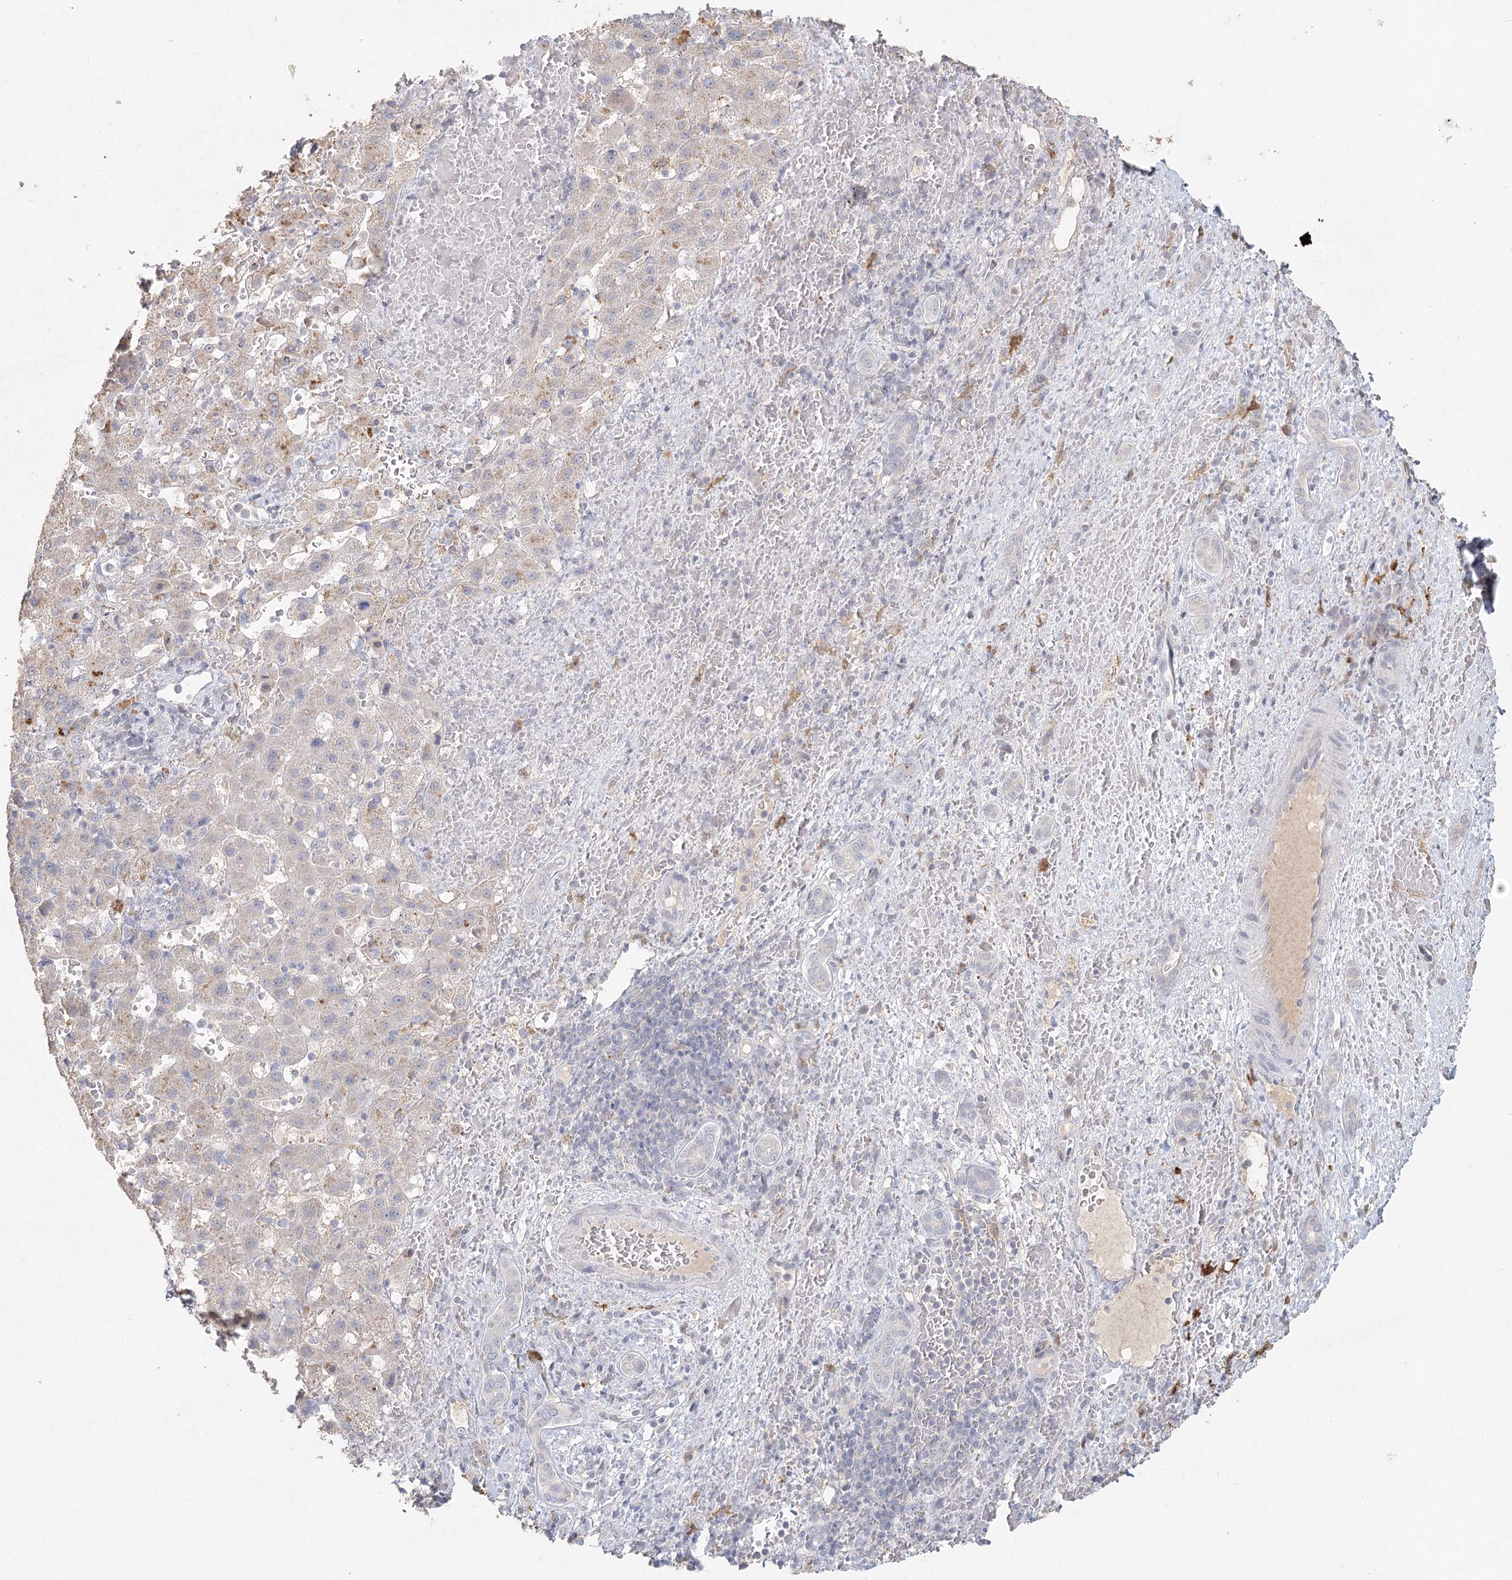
{"staining": {"intensity": "negative", "quantity": "none", "location": "none"}, "tissue": "liver cancer", "cell_type": "Tumor cells", "image_type": "cancer", "snomed": [{"axis": "morphology", "description": "Normal tissue, NOS"}, {"axis": "morphology", "description": "Carcinoma, Hepatocellular, NOS"}, {"axis": "topography", "description": "Liver"}], "caption": "The immunohistochemistry (IHC) photomicrograph has no significant positivity in tumor cells of liver cancer tissue.", "gene": "ARSI", "patient": {"sex": "male", "age": 57}}